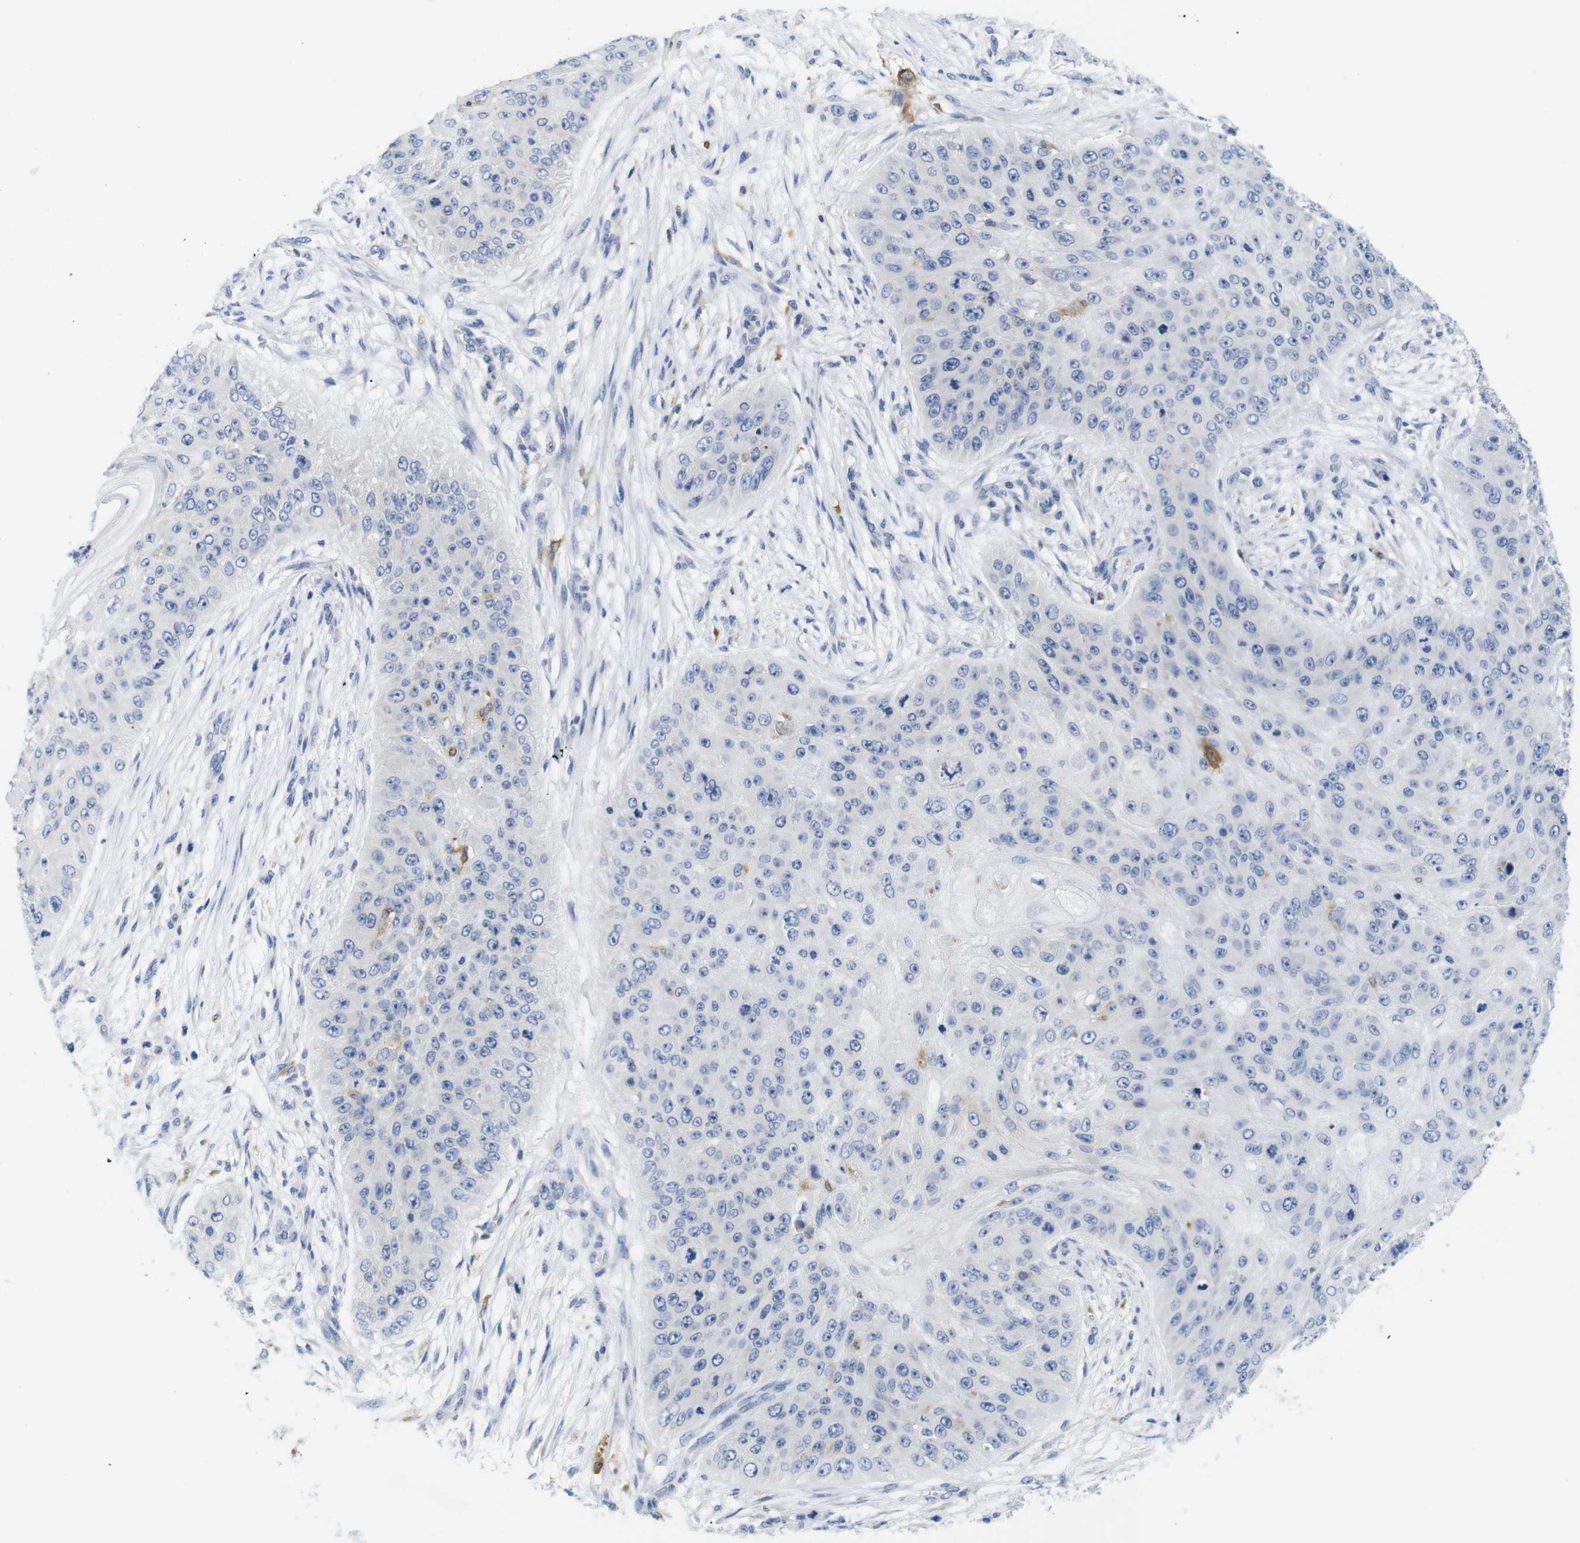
{"staining": {"intensity": "negative", "quantity": "none", "location": "none"}, "tissue": "skin cancer", "cell_type": "Tumor cells", "image_type": "cancer", "snomed": [{"axis": "morphology", "description": "Squamous cell carcinoma, NOS"}, {"axis": "topography", "description": "Skin"}], "caption": "Skin squamous cell carcinoma was stained to show a protein in brown. There is no significant positivity in tumor cells.", "gene": "NEBL", "patient": {"sex": "female", "age": 80}}